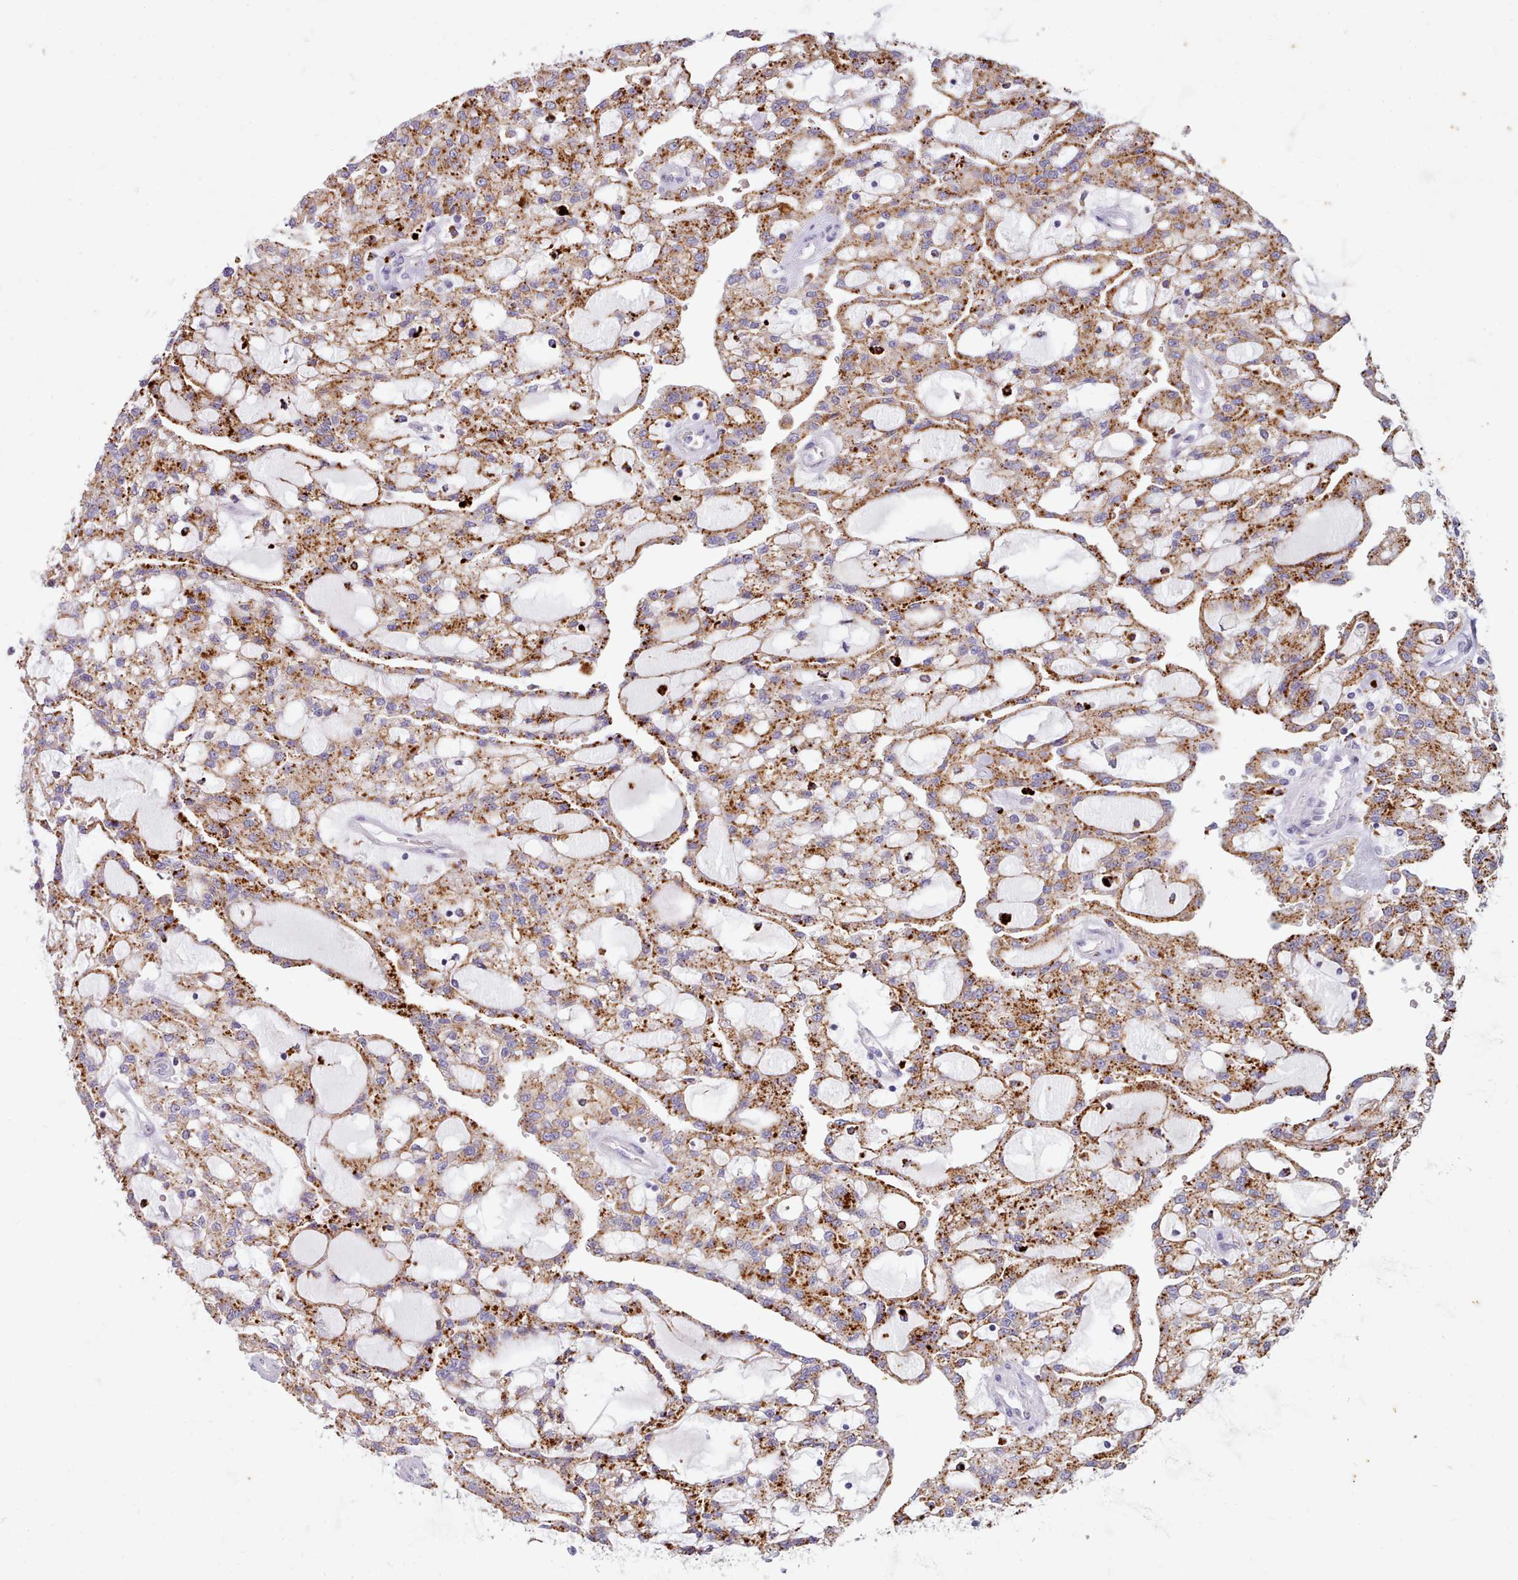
{"staining": {"intensity": "strong", "quantity": ">75%", "location": "cytoplasmic/membranous"}, "tissue": "renal cancer", "cell_type": "Tumor cells", "image_type": "cancer", "snomed": [{"axis": "morphology", "description": "Adenocarcinoma, NOS"}, {"axis": "topography", "description": "Kidney"}], "caption": "High-power microscopy captured an immunohistochemistry histopathology image of adenocarcinoma (renal), revealing strong cytoplasmic/membranous expression in approximately >75% of tumor cells. (DAB = brown stain, brightfield microscopy at high magnification).", "gene": "GAA", "patient": {"sex": "male", "age": 63}}